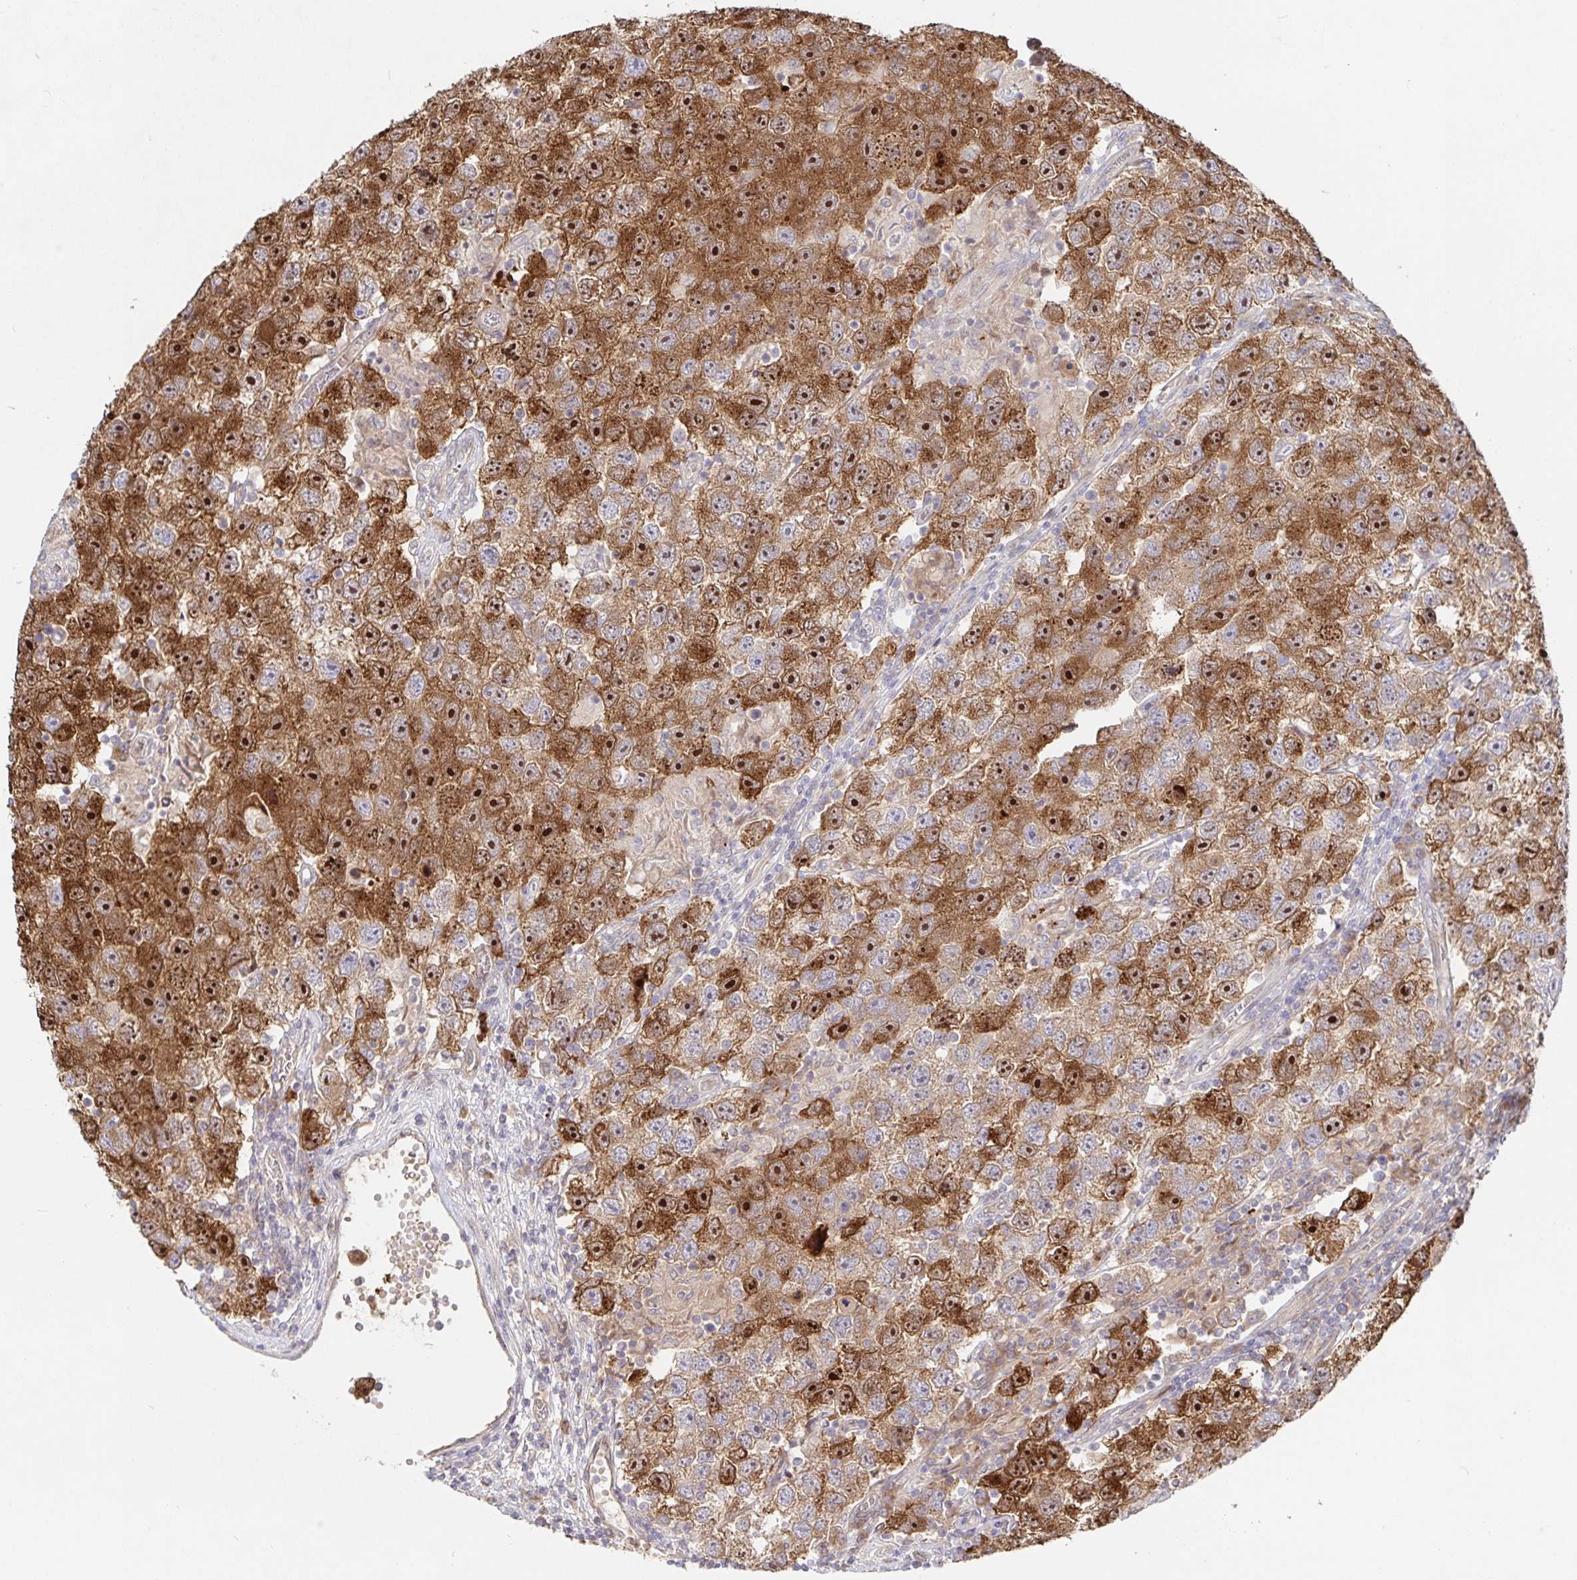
{"staining": {"intensity": "strong", "quantity": ">75%", "location": "cytoplasmic/membranous,nuclear"}, "tissue": "testis cancer", "cell_type": "Tumor cells", "image_type": "cancer", "snomed": [{"axis": "morphology", "description": "Seminoma, NOS"}, {"axis": "topography", "description": "Testis"}], "caption": "Brown immunohistochemical staining in human seminoma (testis) reveals strong cytoplasmic/membranous and nuclear expression in about >75% of tumor cells.", "gene": "AACS", "patient": {"sex": "male", "age": 26}}